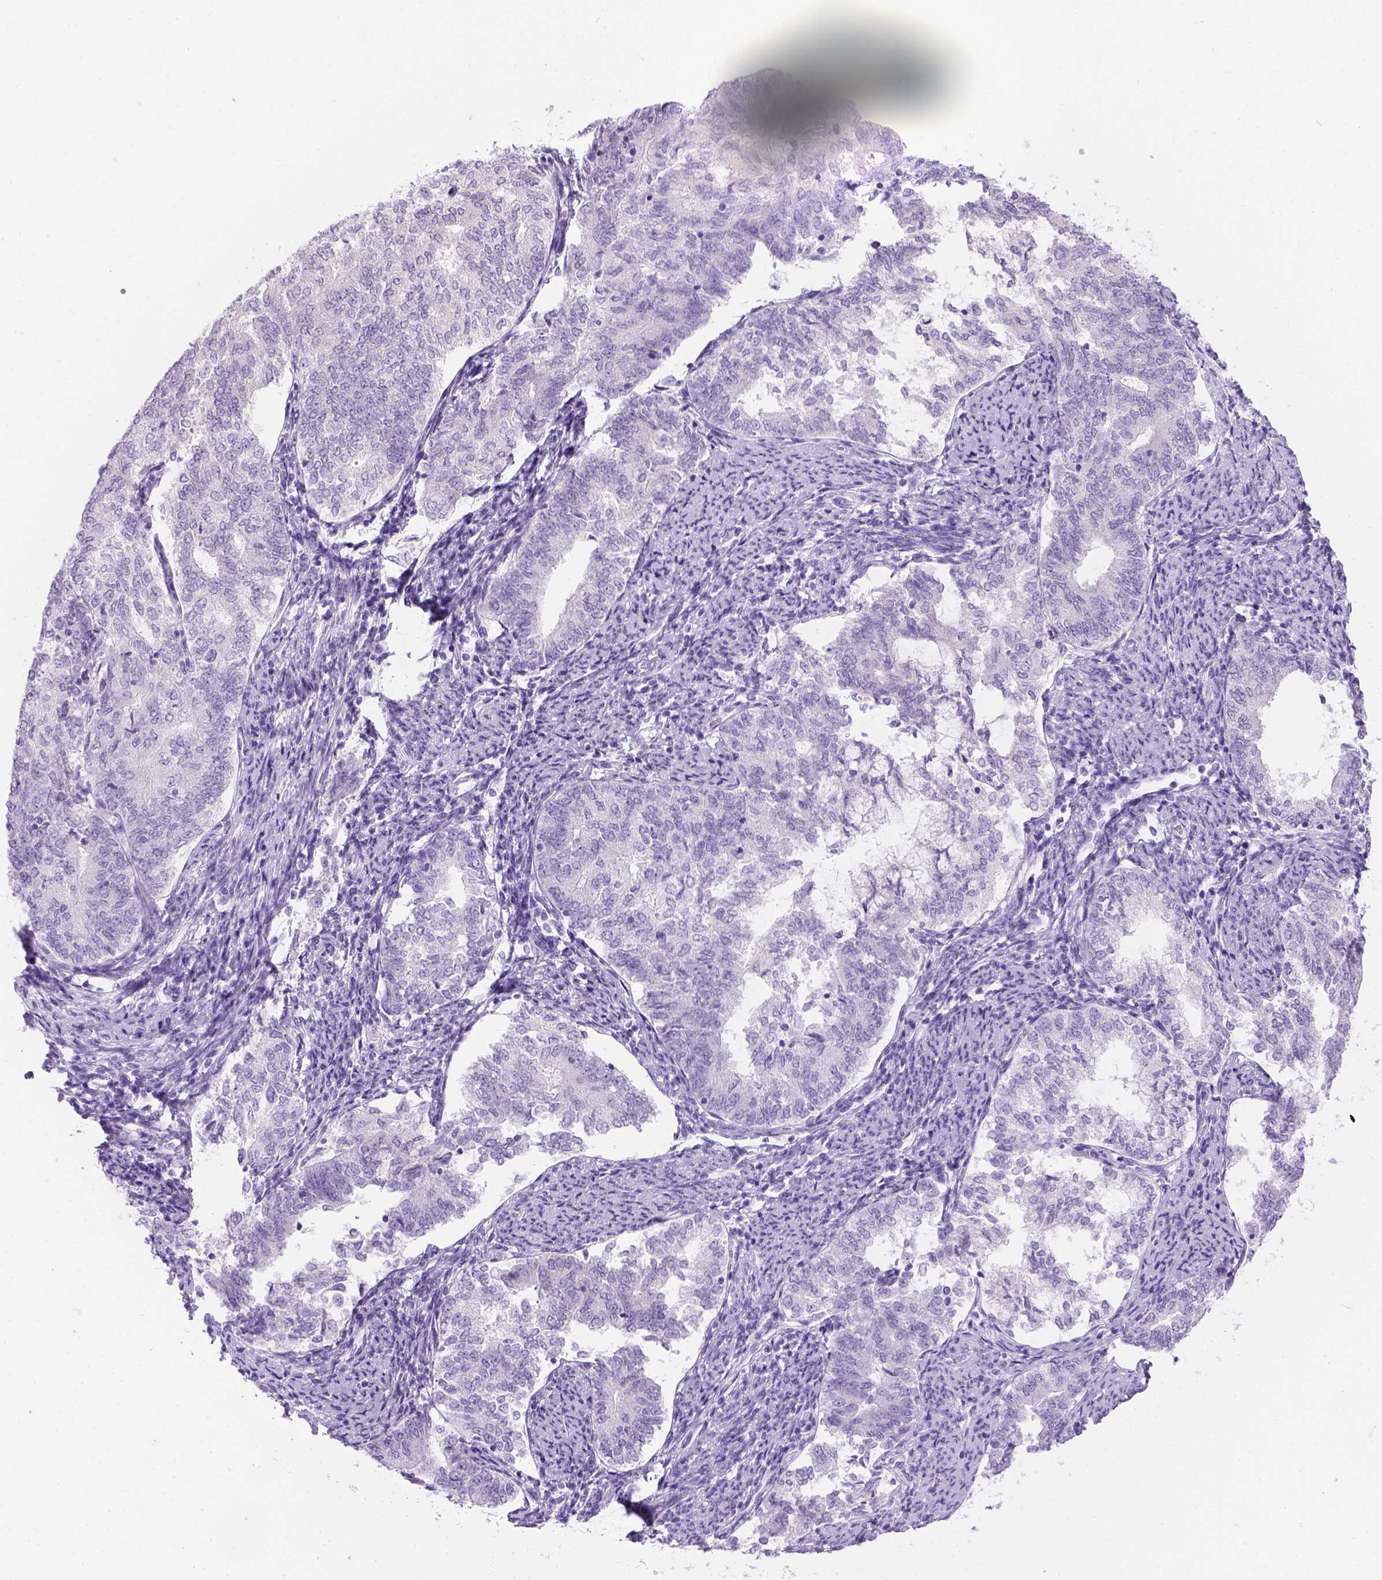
{"staining": {"intensity": "negative", "quantity": "none", "location": "none"}, "tissue": "endometrial cancer", "cell_type": "Tumor cells", "image_type": "cancer", "snomed": [{"axis": "morphology", "description": "Adenocarcinoma, NOS"}, {"axis": "topography", "description": "Endometrium"}], "caption": "Protein analysis of endometrial cancer displays no significant positivity in tumor cells.", "gene": "TMEM38A", "patient": {"sex": "female", "age": 65}}